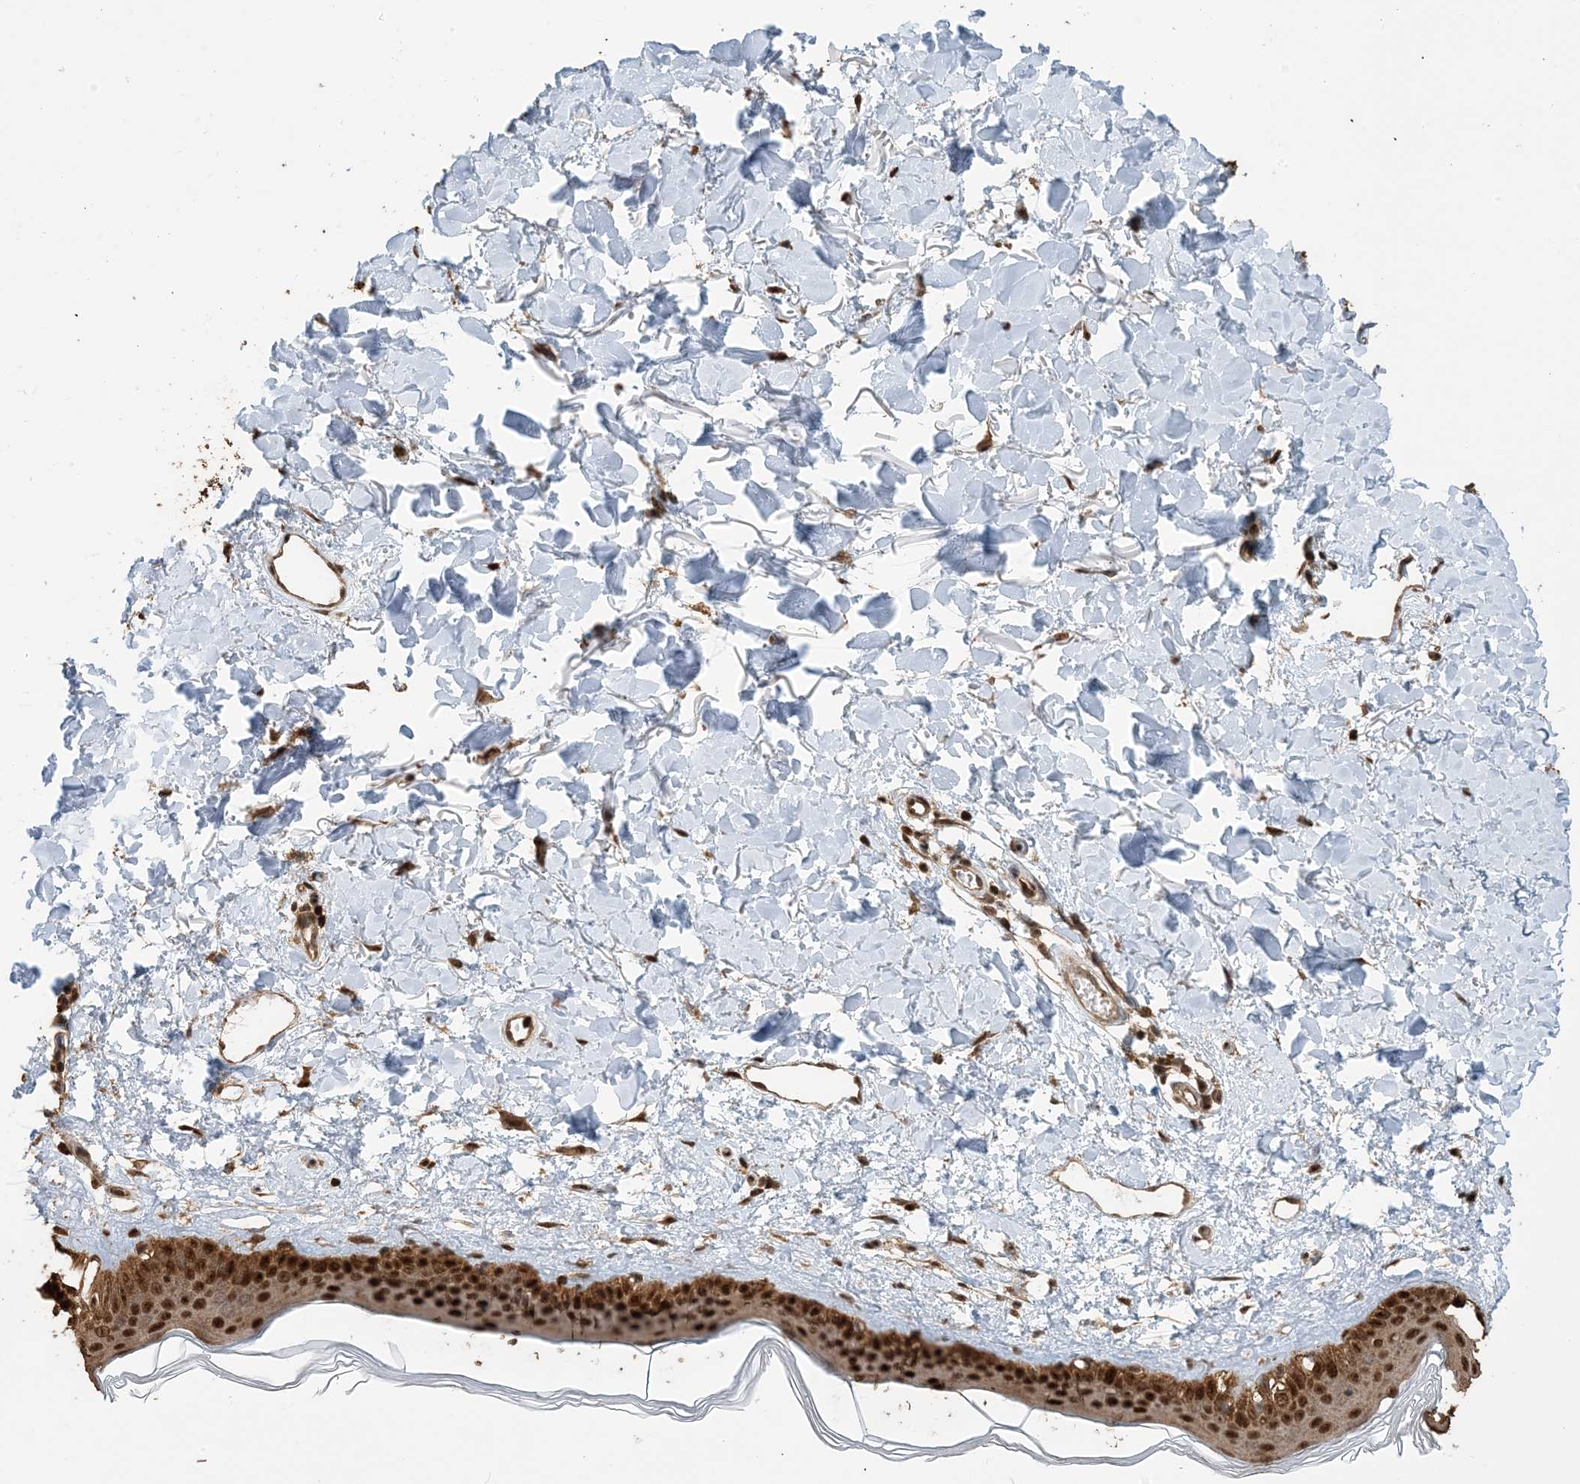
{"staining": {"intensity": "moderate", "quantity": ">75%", "location": "cytoplasmic/membranous,nuclear"}, "tissue": "skin", "cell_type": "Fibroblasts", "image_type": "normal", "snomed": [{"axis": "morphology", "description": "Normal tissue, NOS"}, {"axis": "topography", "description": "Skin"}], "caption": "High-magnification brightfield microscopy of unremarkable skin stained with DAB (brown) and counterstained with hematoxylin (blue). fibroblasts exhibit moderate cytoplasmic/membranous,nuclear expression is seen in approximately>75% of cells.", "gene": "HSPA1A", "patient": {"sex": "female", "age": 58}}